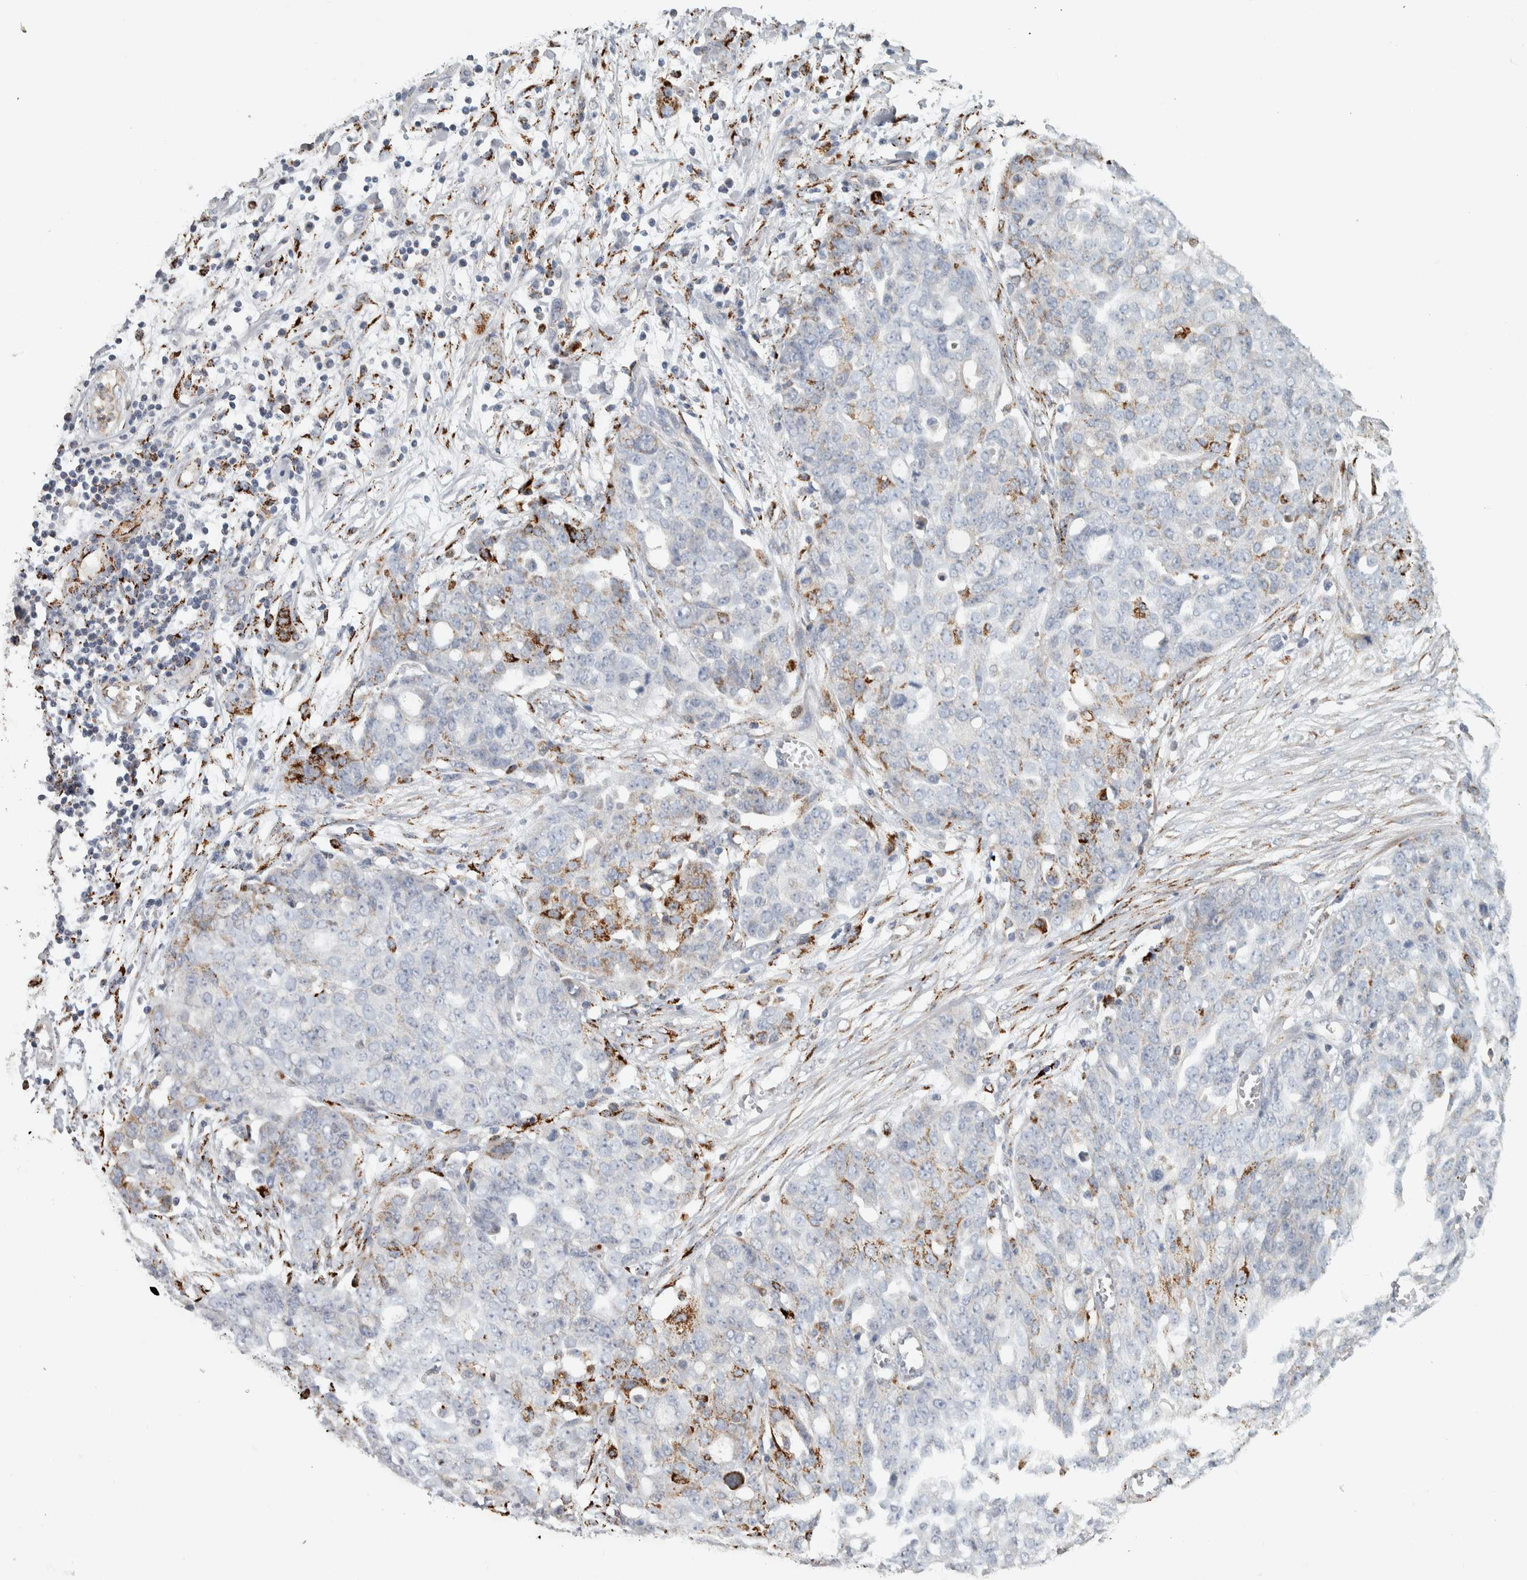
{"staining": {"intensity": "moderate", "quantity": "<25%", "location": "cytoplasmic/membranous"}, "tissue": "ovarian cancer", "cell_type": "Tumor cells", "image_type": "cancer", "snomed": [{"axis": "morphology", "description": "Cystadenocarcinoma, serous, NOS"}, {"axis": "topography", "description": "Soft tissue"}, {"axis": "topography", "description": "Ovary"}], "caption": "Ovarian cancer (serous cystadenocarcinoma) tissue displays moderate cytoplasmic/membranous expression in approximately <25% of tumor cells", "gene": "FAM78A", "patient": {"sex": "female", "age": 57}}